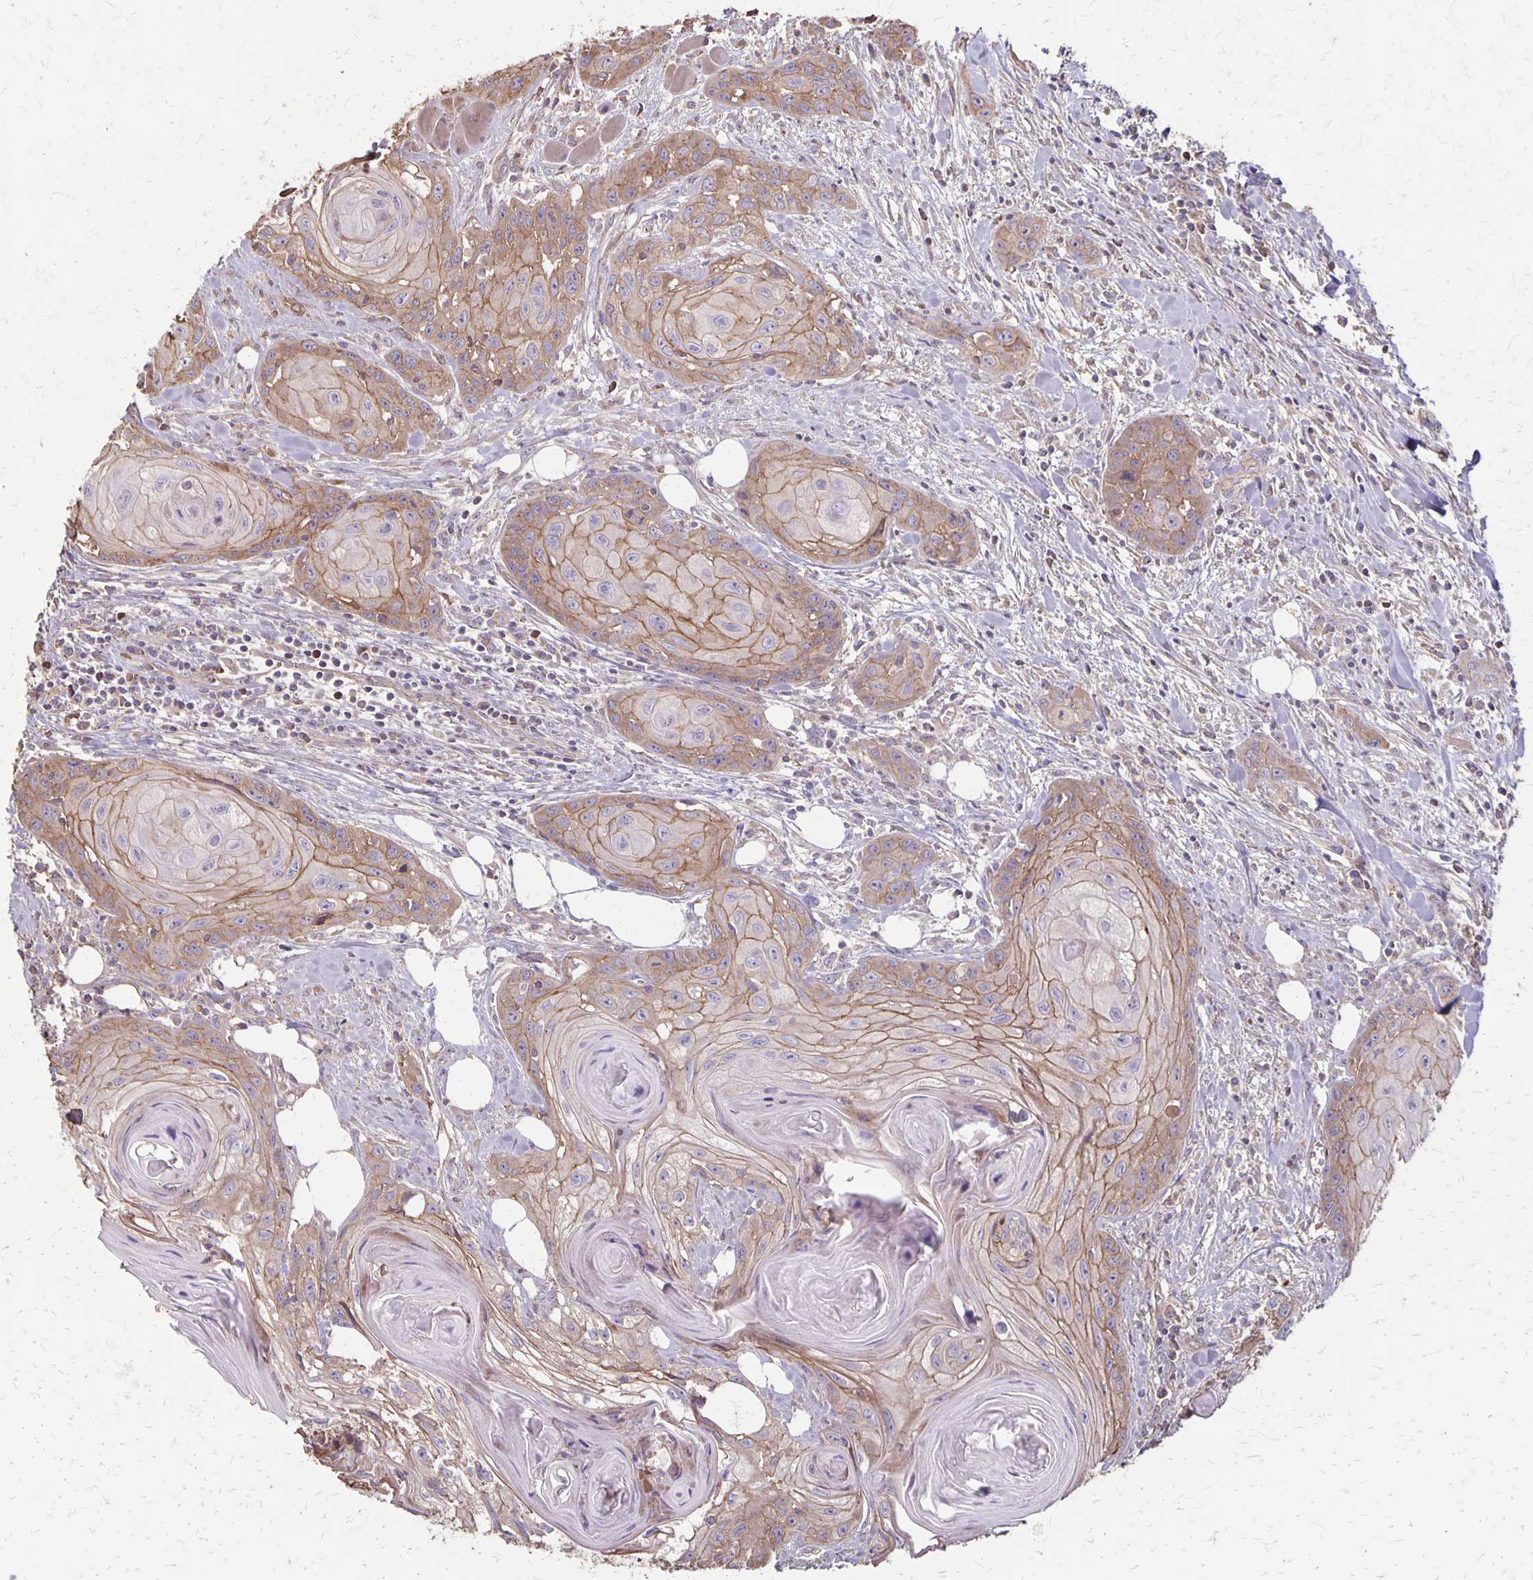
{"staining": {"intensity": "moderate", "quantity": ">75%", "location": "cytoplasmic/membranous"}, "tissue": "head and neck cancer", "cell_type": "Tumor cells", "image_type": "cancer", "snomed": [{"axis": "morphology", "description": "Squamous cell carcinoma, NOS"}, {"axis": "topography", "description": "Oral tissue"}, {"axis": "topography", "description": "Head-Neck"}], "caption": "Squamous cell carcinoma (head and neck) tissue exhibits moderate cytoplasmic/membranous staining in approximately >75% of tumor cells, visualized by immunohistochemistry.", "gene": "PROM2", "patient": {"sex": "male", "age": 58}}